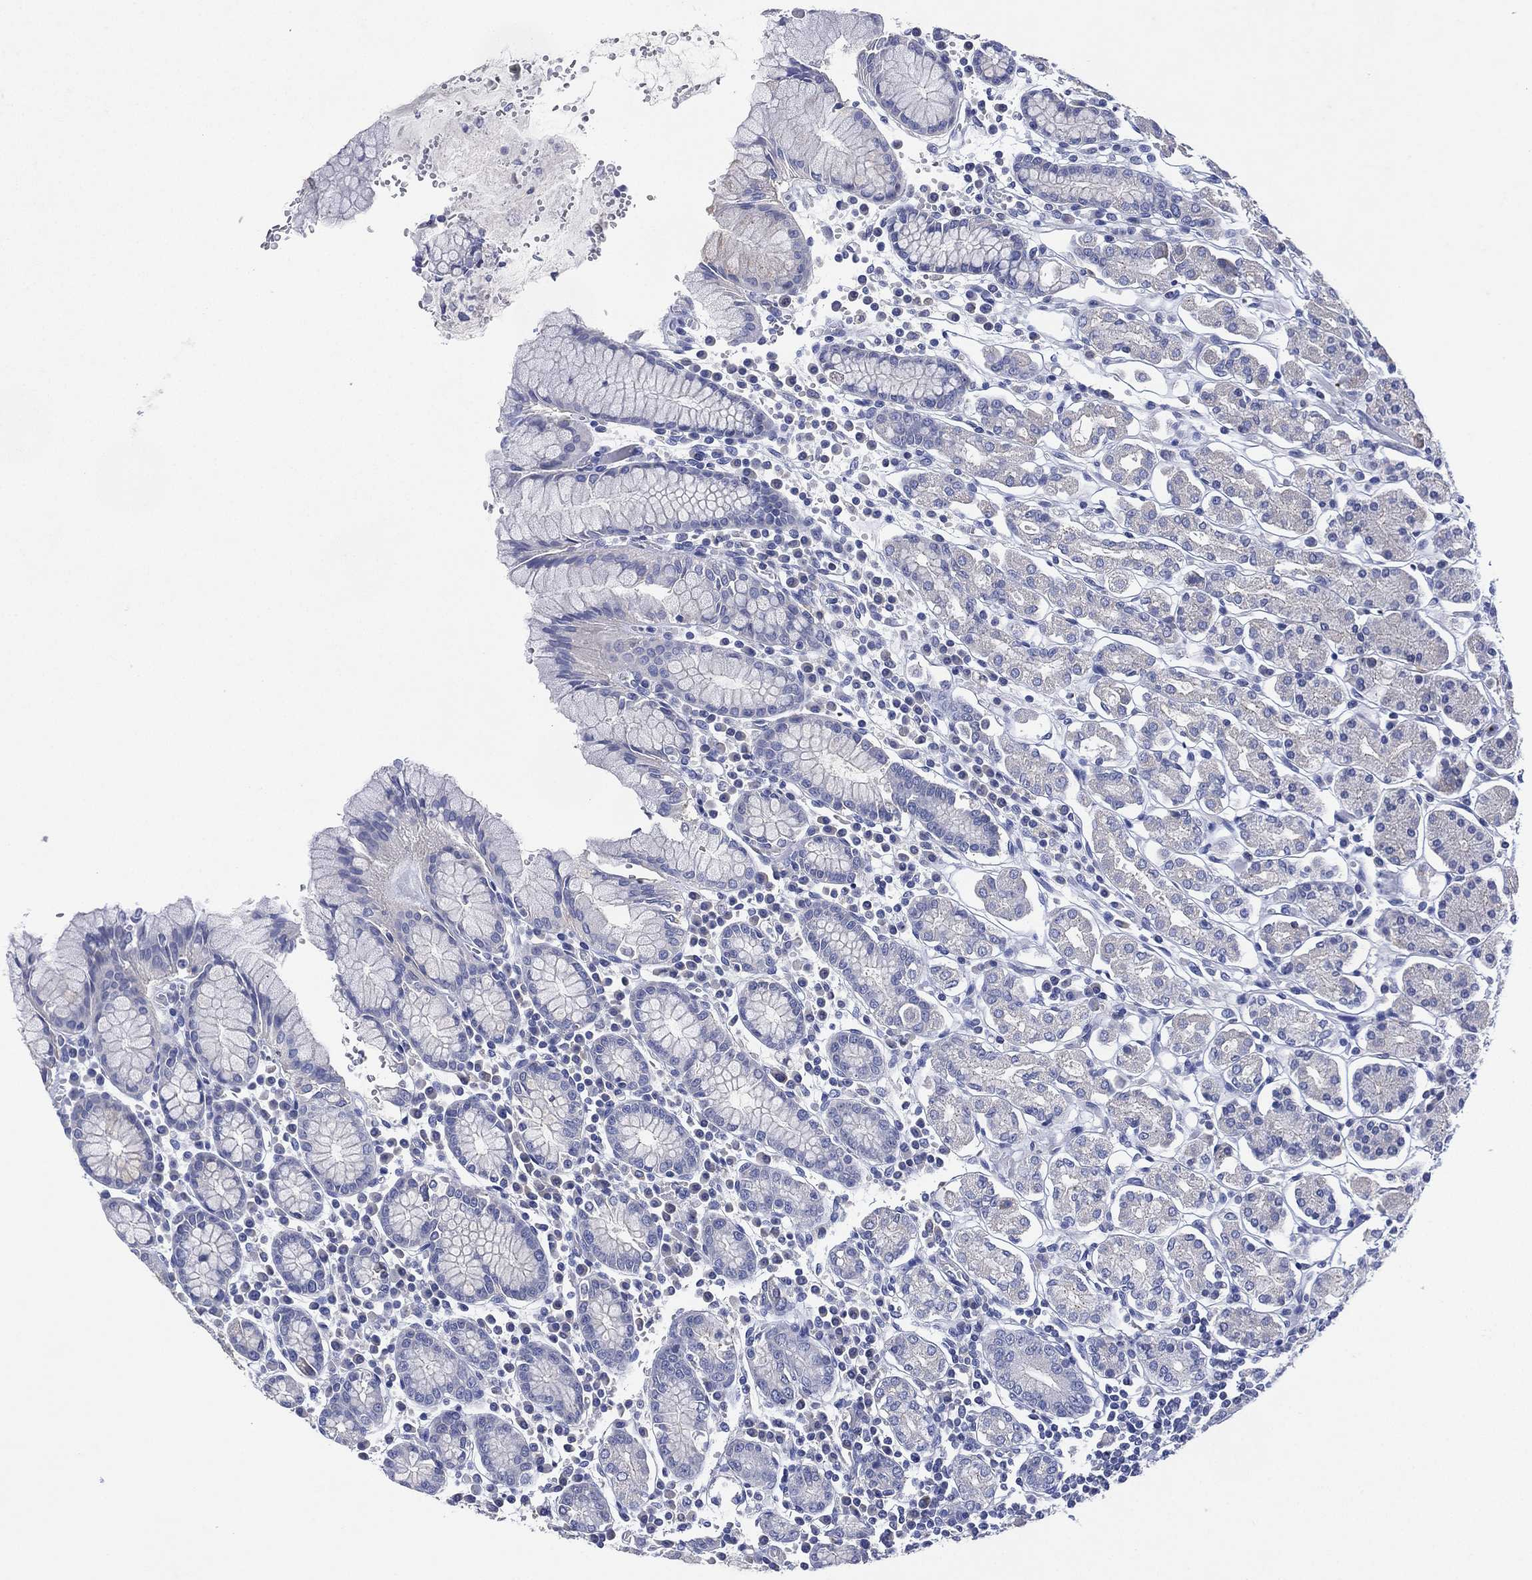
{"staining": {"intensity": "negative", "quantity": "none", "location": "none"}, "tissue": "stomach", "cell_type": "Glandular cells", "image_type": "normal", "snomed": [{"axis": "morphology", "description": "Normal tissue, NOS"}, {"axis": "topography", "description": "Stomach, upper"}, {"axis": "topography", "description": "Stomach"}], "caption": "This is an immunohistochemistry photomicrograph of benign human stomach. There is no staining in glandular cells.", "gene": "CHRNA3", "patient": {"sex": "male", "age": 62}}